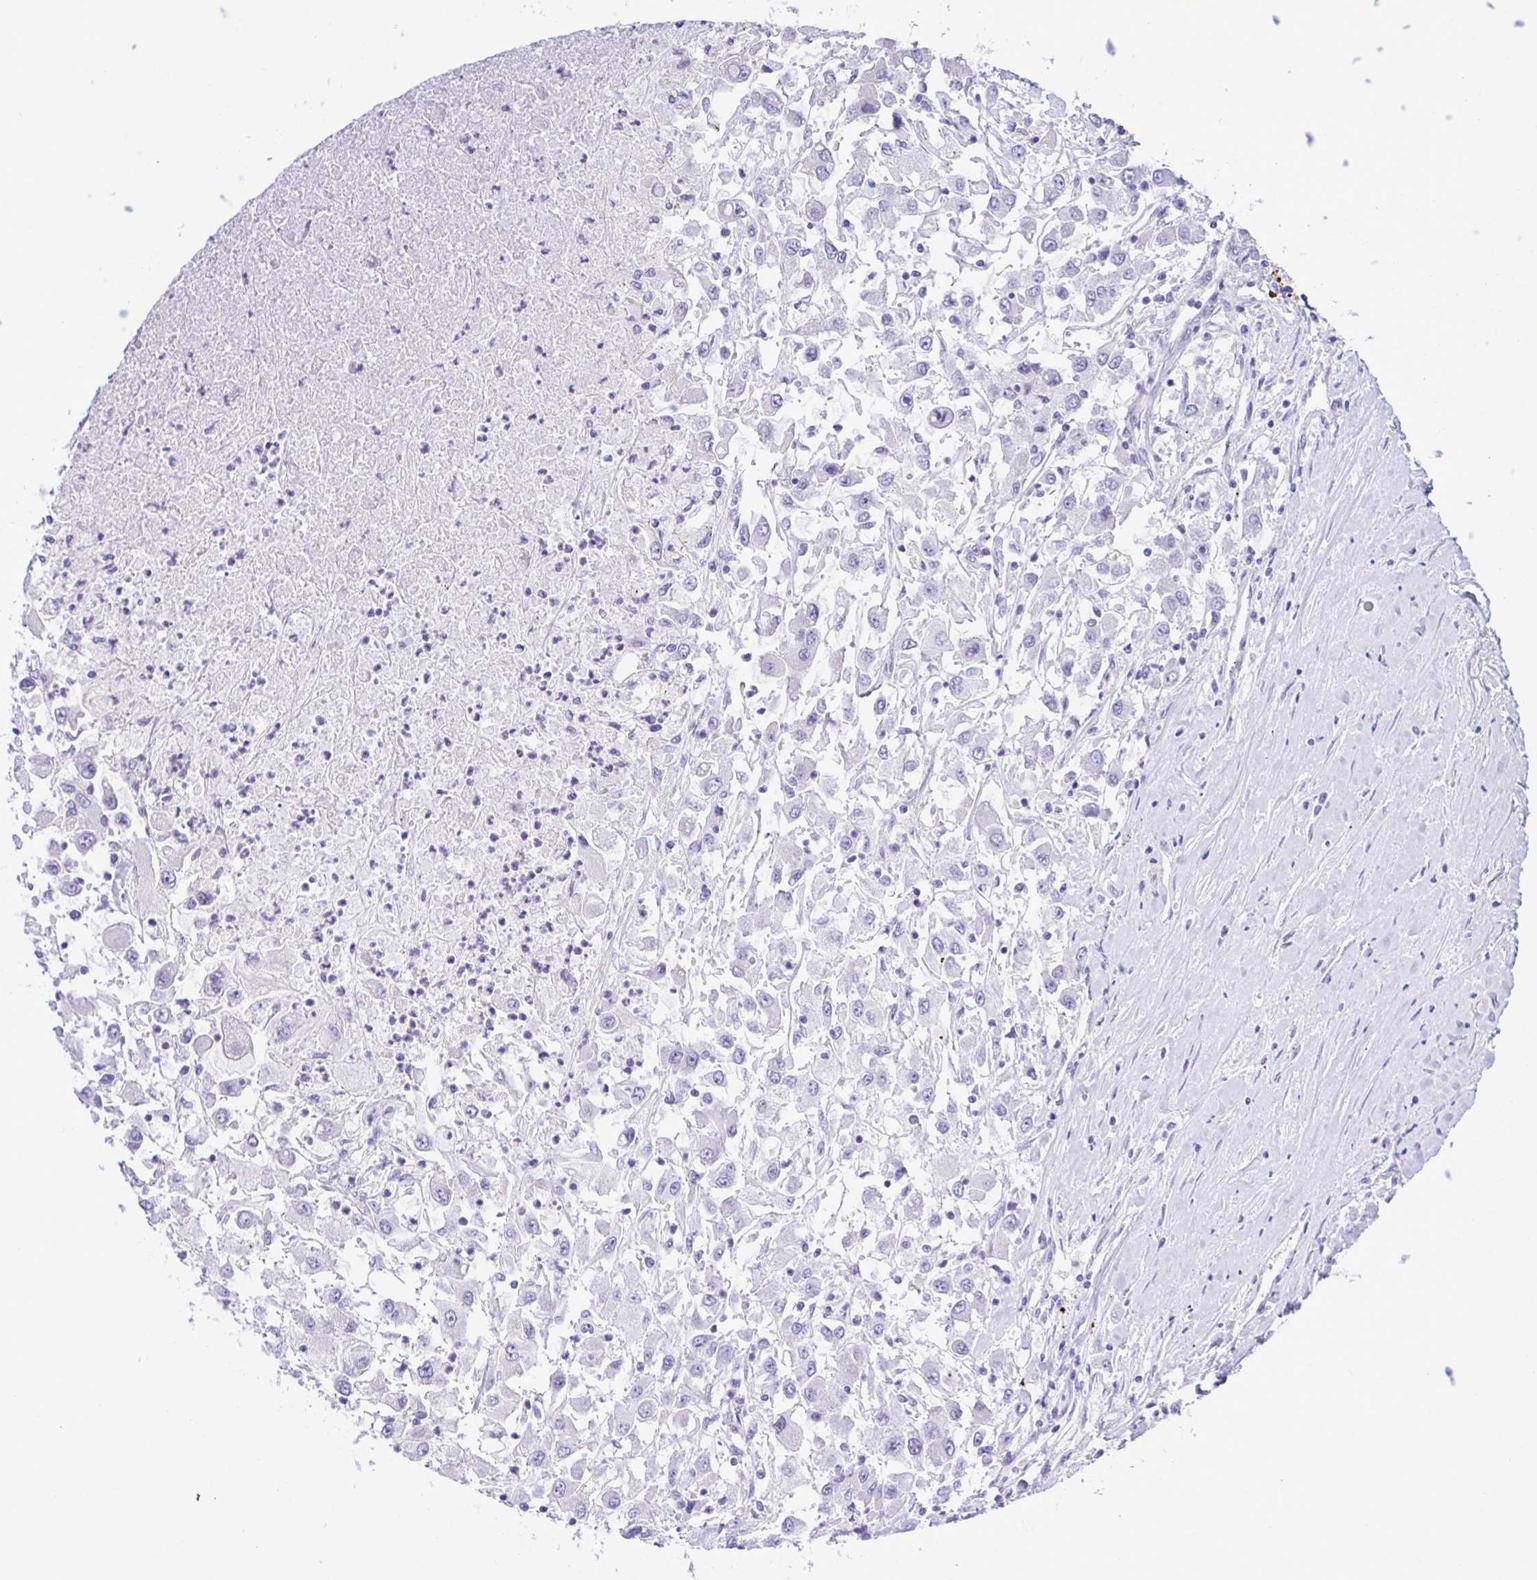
{"staining": {"intensity": "negative", "quantity": "none", "location": "none"}, "tissue": "renal cancer", "cell_type": "Tumor cells", "image_type": "cancer", "snomed": [{"axis": "morphology", "description": "Adenocarcinoma, NOS"}, {"axis": "topography", "description": "Kidney"}], "caption": "The photomicrograph exhibits no staining of tumor cells in renal cancer (adenocarcinoma).", "gene": "MED11", "patient": {"sex": "female", "age": 67}}